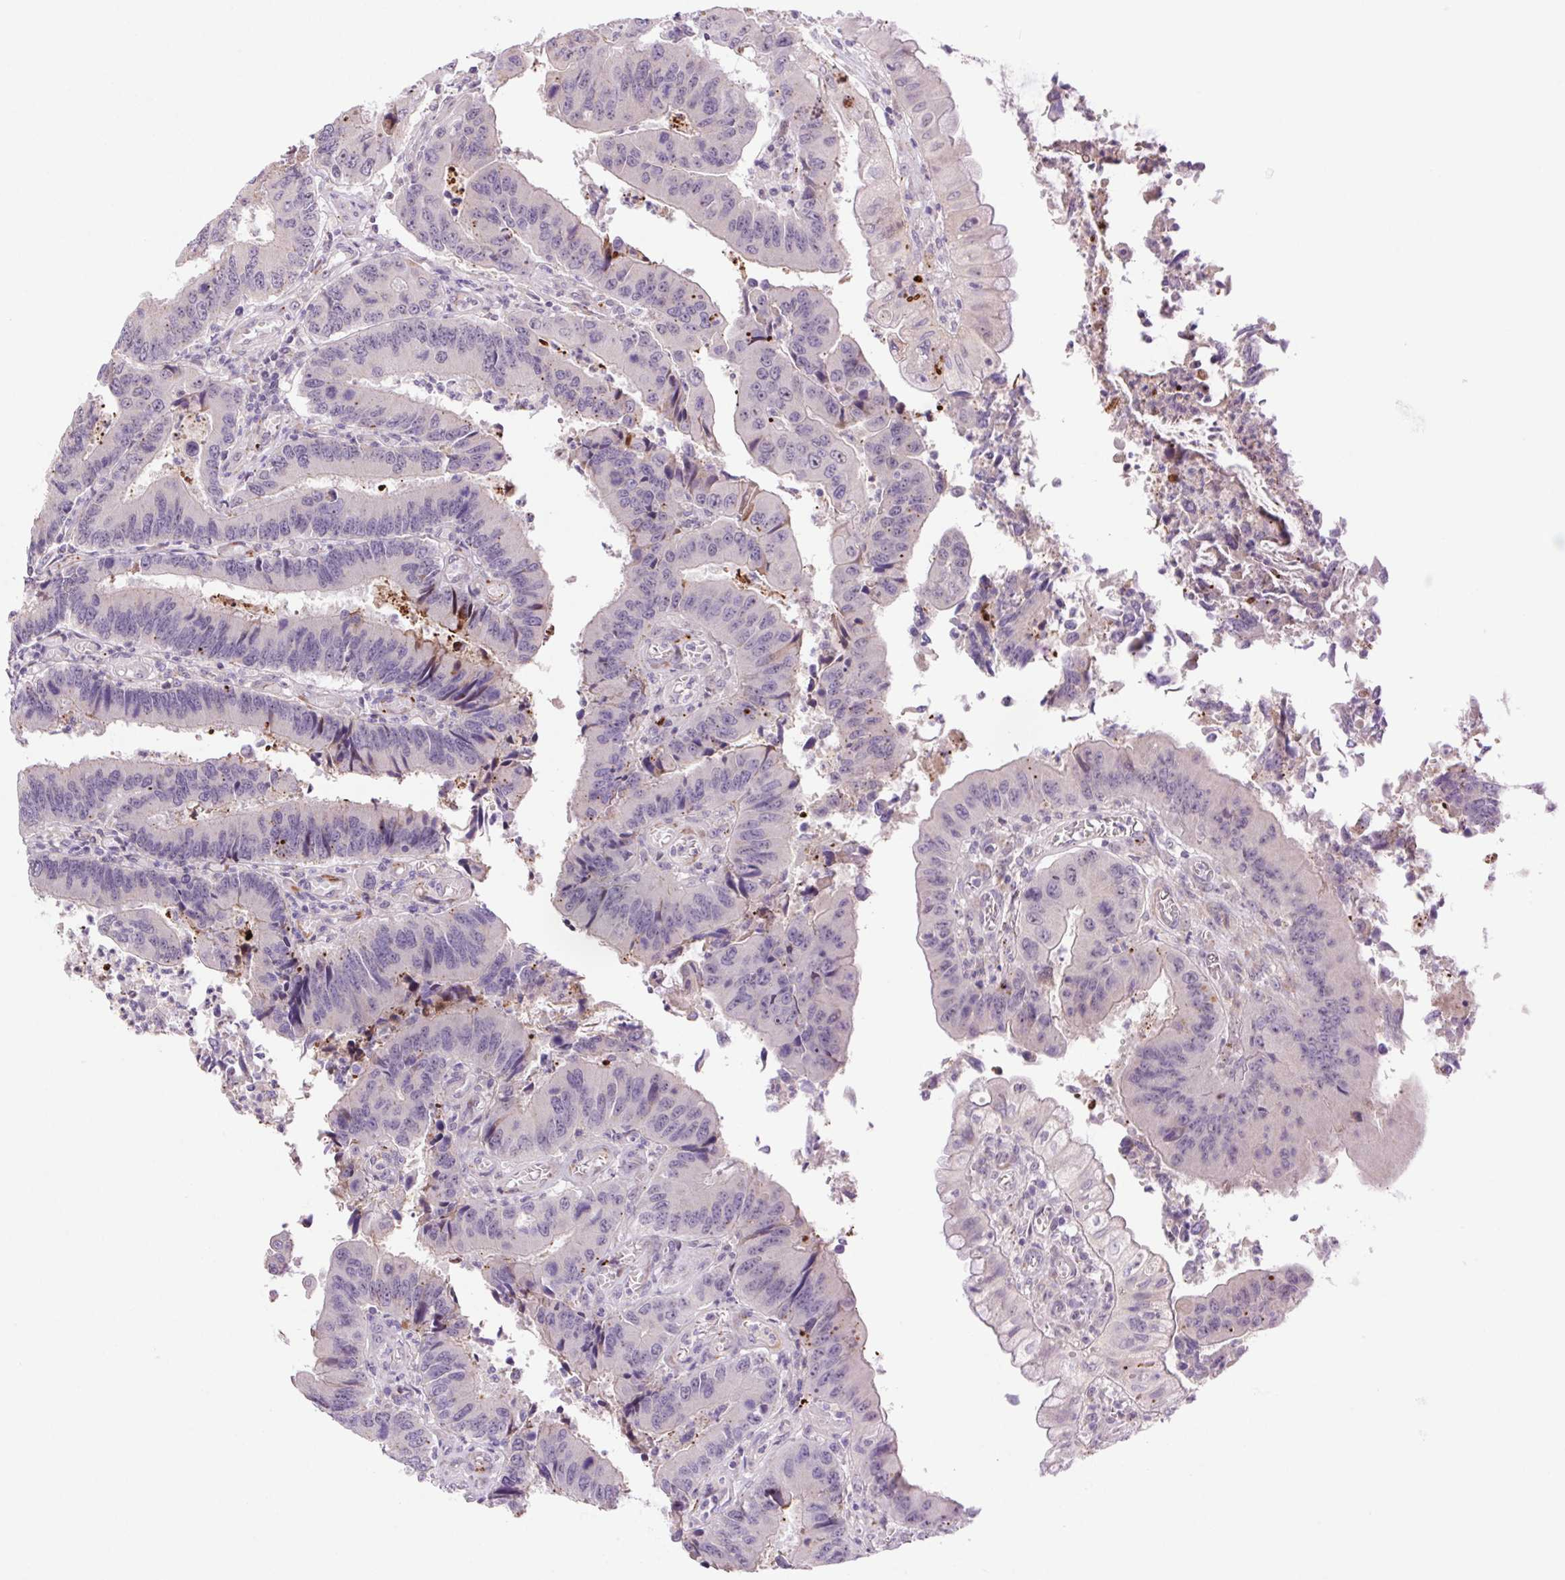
{"staining": {"intensity": "negative", "quantity": "none", "location": "none"}, "tissue": "colorectal cancer", "cell_type": "Tumor cells", "image_type": "cancer", "snomed": [{"axis": "morphology", "description": "Adenocarcinoma, NOS"}, {"axis": "topography", "description": "Colon"}], "caption": "Micrograph shows no significant protein staining in tumor cells of colorectal cancer.", "gene": "LRRTM1", "patient": {"sex": "female", "age": 67}}